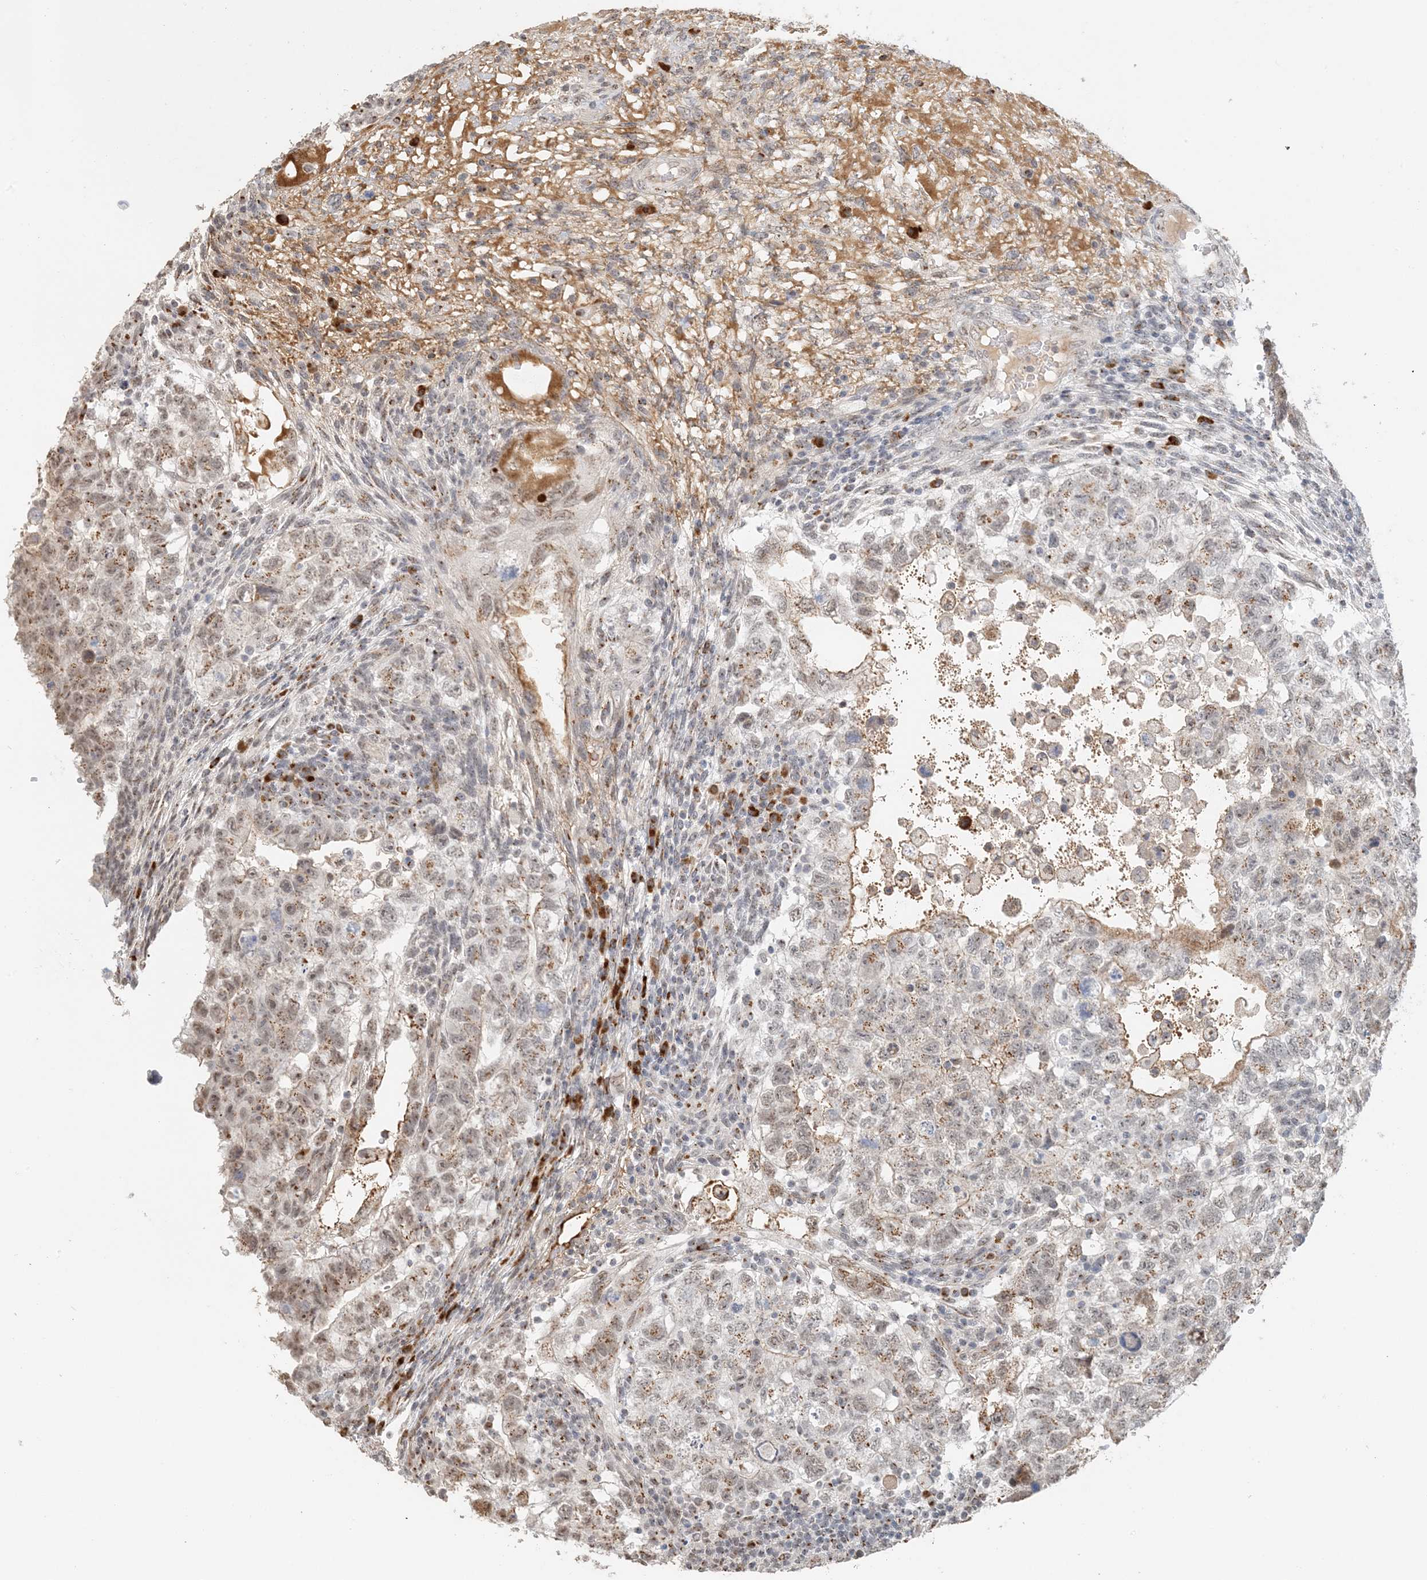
{"staining": {"intensity": "weak", "quantity": "25%-75%", "location": "cytoplasmic/membranous"}, "tissue": "testis cancer", "cell_type": "Tumor cells", "image_type": "cancer", "snomed": [{"axis": "morphology", "description": "Carcinoma, Embryonal, NOS"}, {"axis": "topography", "description": "Testis"}], "caption": "Testis embryonal carcinoma was stained to show a protein in brown. There is low levels of weak cytoplasmic/membranous positivity in approximately 25%-75% of tumor cells.", "gene": "ZCCHC4", "patient": {"sex": "male", "age": 36}}